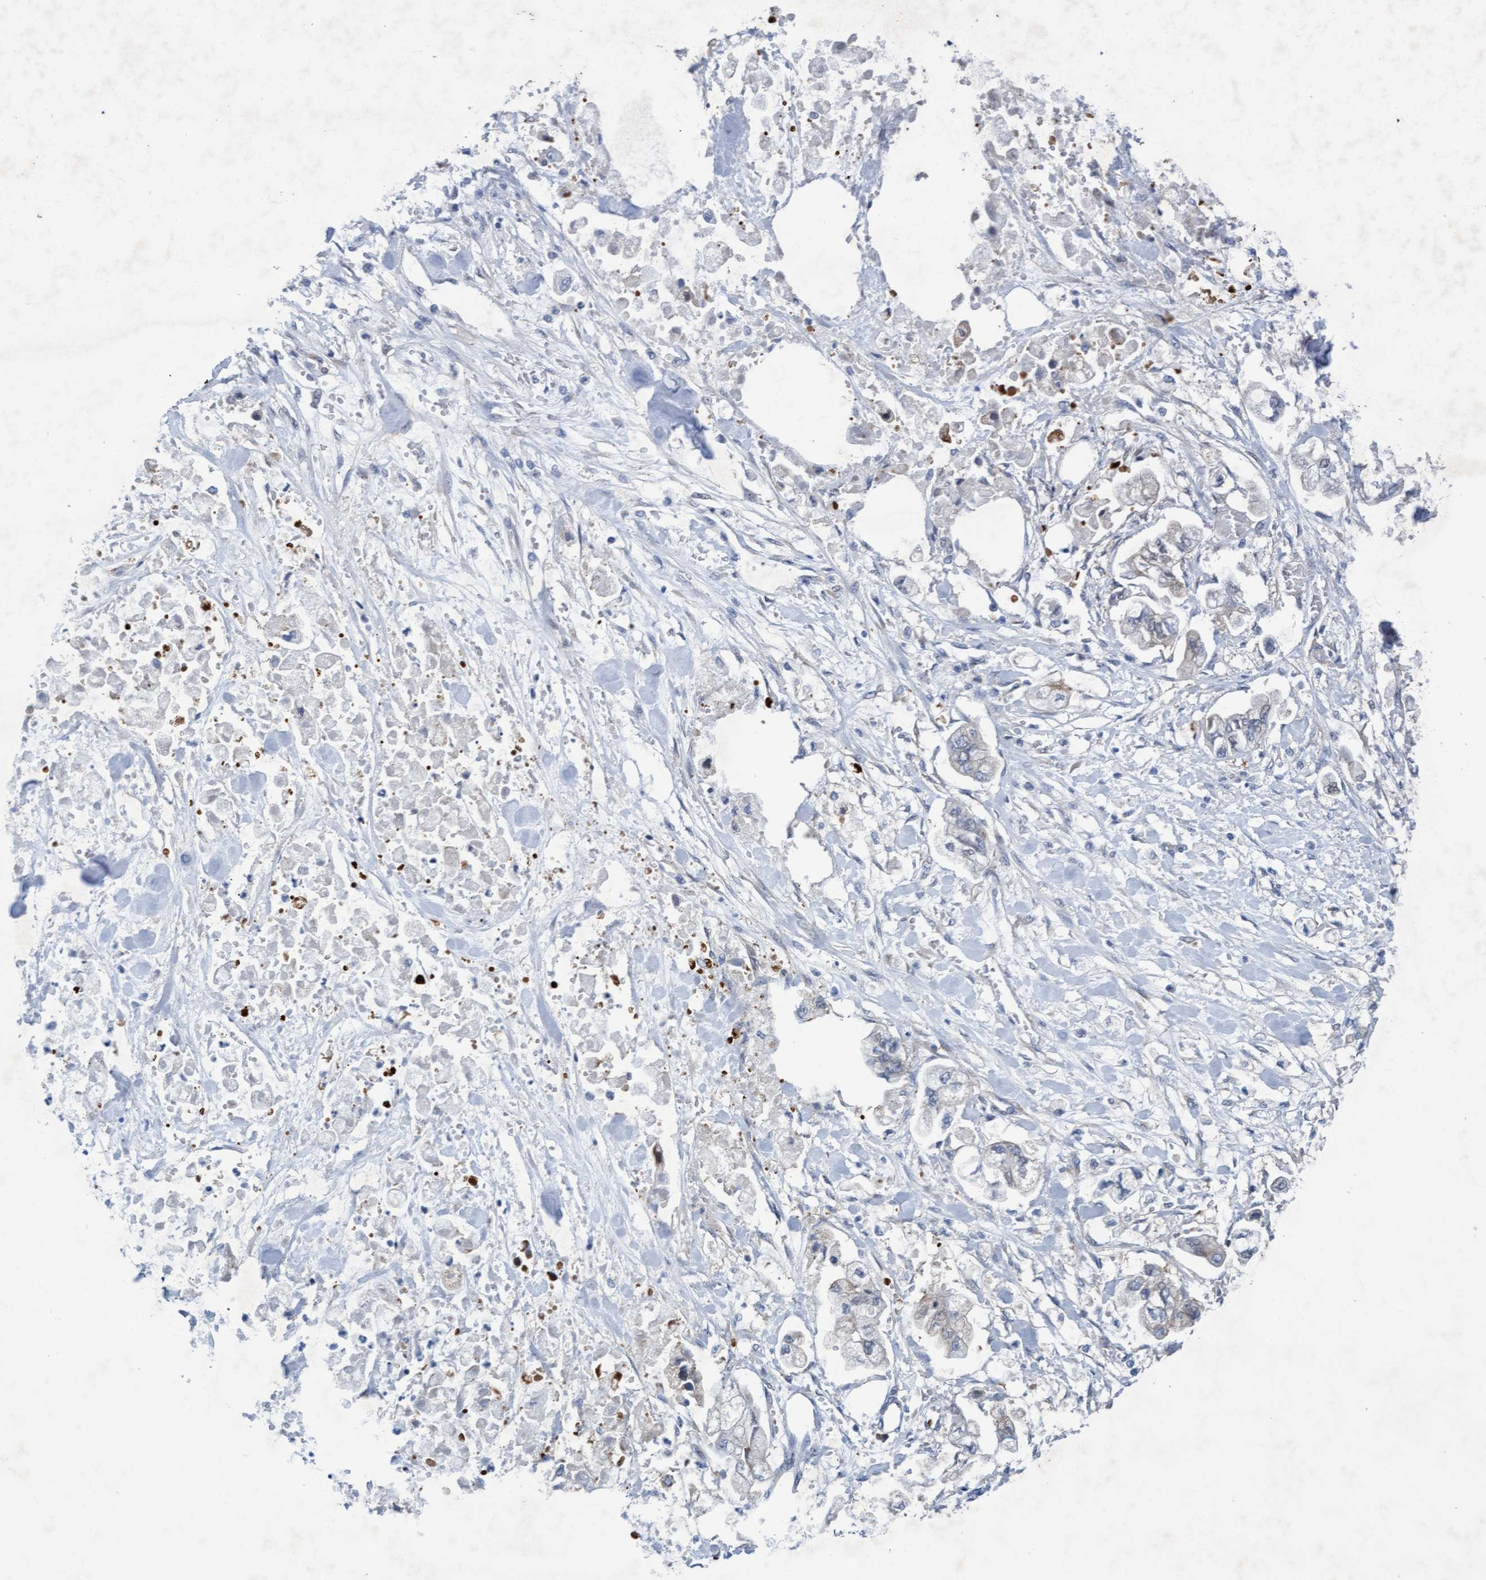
{"staining": {"intensity": "weak", "quantity": "<25%", "location": "cytoplasmic/membranous"}, "tissue": "stomach cancer", "cell_type": "Tumor cells", "image_type": "cancer", "snomed": [{"axis": "morphology", "description": "Normal tissue, NOS"}, {"axis": "morphology", "description": "Adenocarcinoma, NOS"}, {"axis": "topography", "description": "Stomach"}], "caption": "Immunohistochemistry (IHC) photomicrograph of neoplastic tissue: stomach cancer (adenocarcinoma) stained with DAB (3,3'-diaminobenzidine) shows no significant protein positivity in tumor cells.", "gene": "PLCD1", "patient": {"sex": "male", "age": 62}}